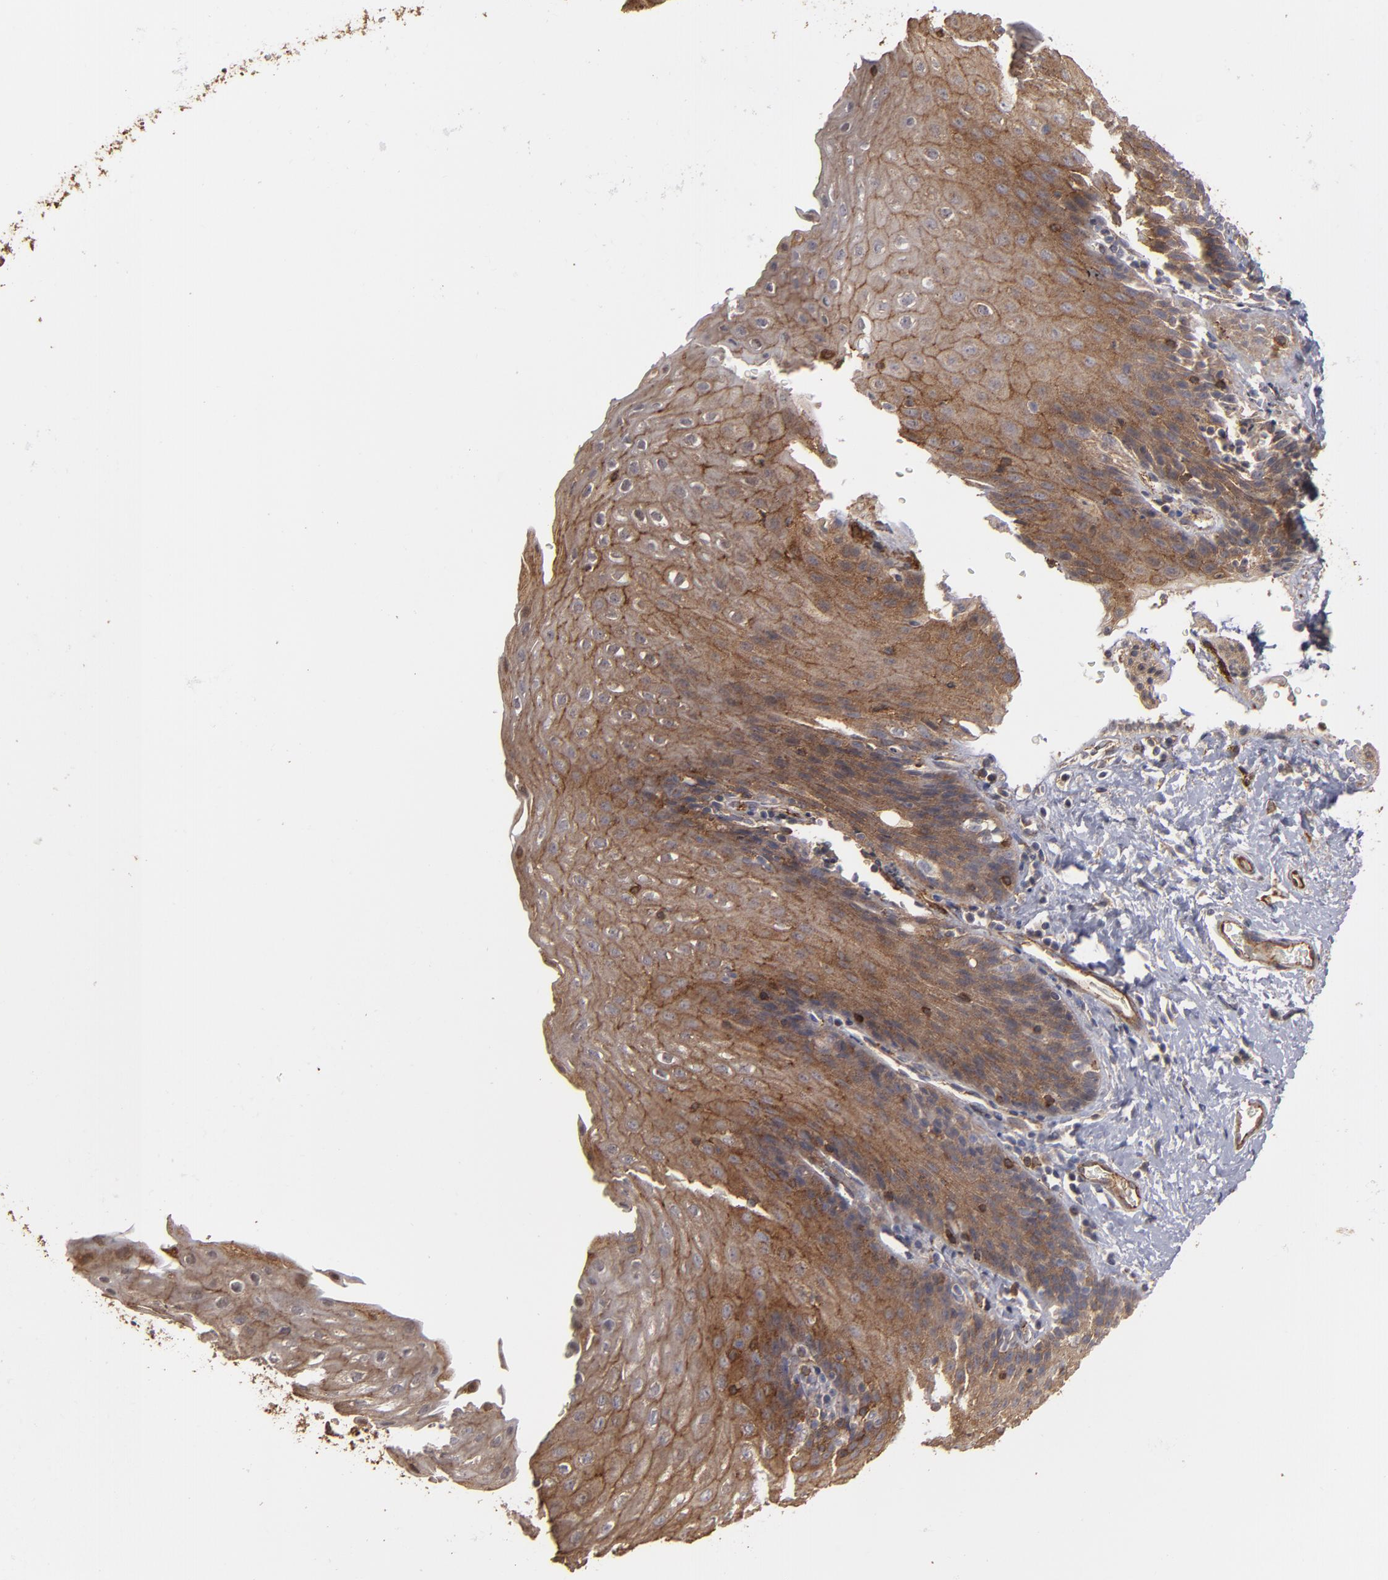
{"staining": {"intensity": "moderate", "quantity": ">75%", "location": "cytoplasmic/membranous"}, "tissue": "esophagus", "cell_type": "Squamous epithelial cells", "image_type": "normal", "snomed": [{"axis": "morphology", "description": "Normal tissue, NOS"}, {"axis": "topography", "description": "Esophagus"}], "caption": "Immunohistochemistry (IHC) image of benign human esophagus stained for a protein (brown), which reveals medium levels of moderate cytoplasmic/membranous positivity in about >75% of squamous epithelial cells.", "gene": "TJP1", "patient": {"sex": "female", "age": 61}}